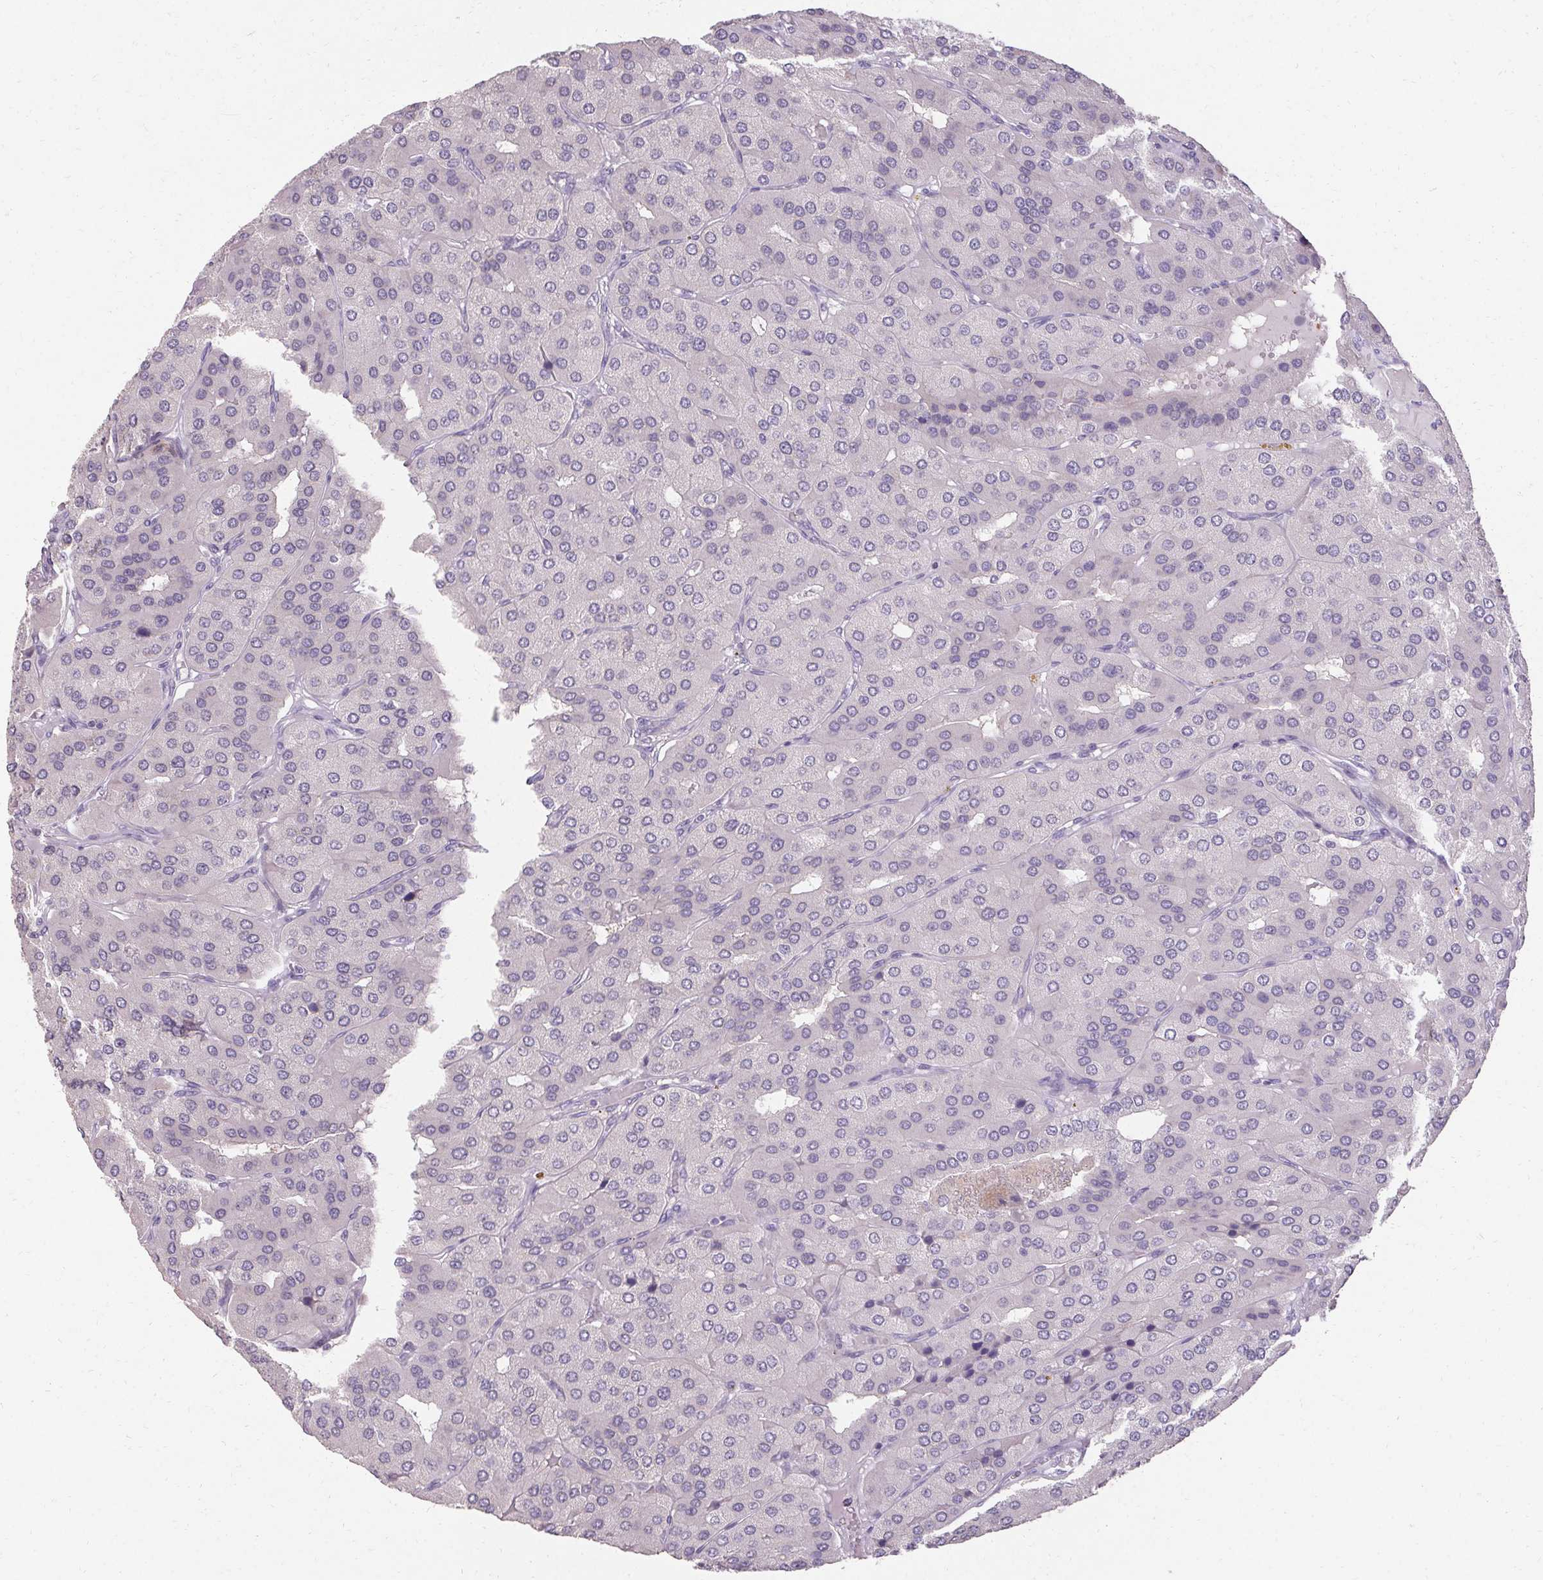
{"staining": {"intensity": "negative", "quantity": "none", "location": "none"}, "tissue": "parathyroid gland", "cell_type": "Glandular cells", "image_type": "normal", "snomed": [{"axis": "morphology", "description": "Normal tissue, NOS"}, {"axis": "morphology", "description": "Adenoma, NOS"}, {"axis": "topography", "description": "Parathyroid gland"}], "caption": "IHC image of normal parathyroid gland stained for a protein (brown), which displays no staining in glandular cells. (DAB (3,3'-diaminobenzidine) IHC visualized using brightfield microscopy, high magnification).", "gene": "HSD17B3", "patient": {"sex": "female", "age": 86}}